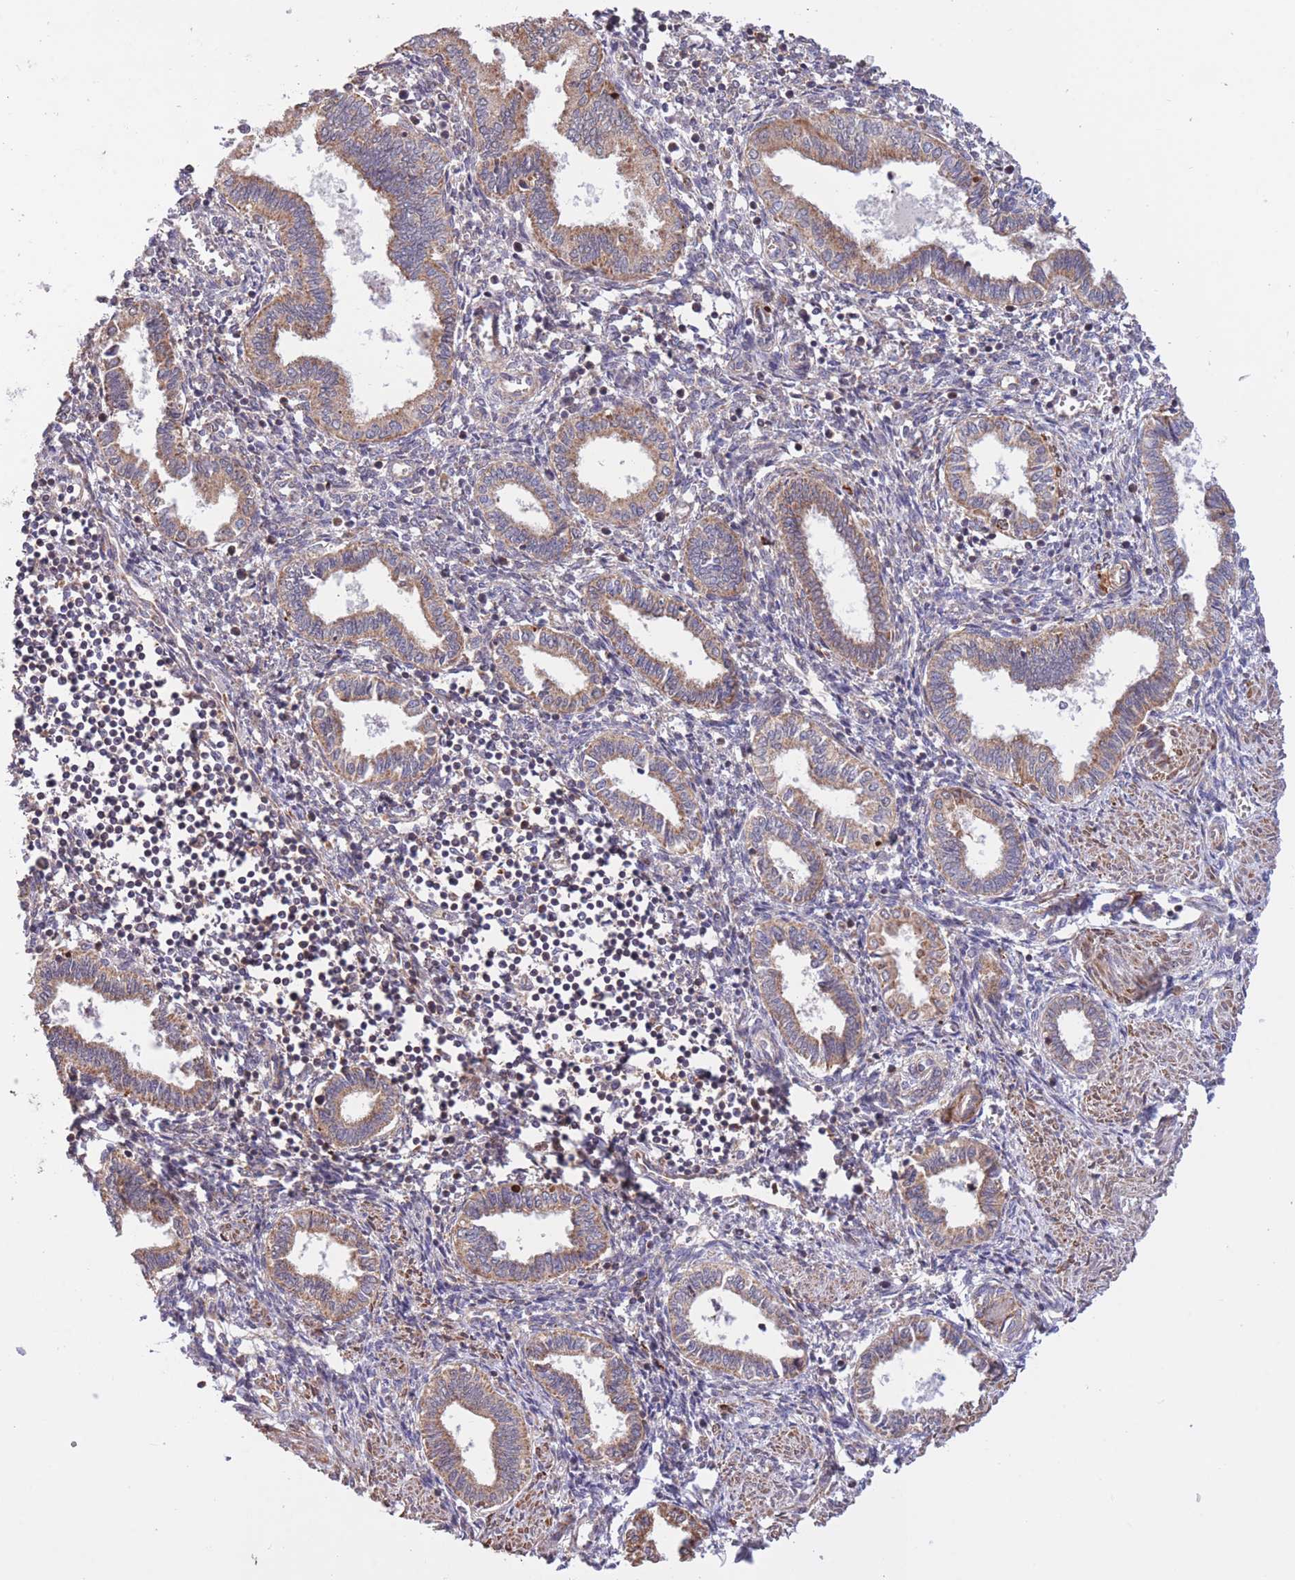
{"staining": {"intensity": "moderate", "quantity": "<25%", "location": "cytoplasmic/membranous"}, "tissue": "endometrium", "cell_type": "Cells in endometrial stroma", "image_type": "normal", "snomed": [{"axis": "morphology", "description": "Normal tissue, NOS"}, {"axis": "topography", "description": "Endometrium"}], "caption": "A low amount of moderate cytoplasmic/membranous staining is appreciated in about <25% of cells in endometrial stroma in normal endometrium. The protein of interest is stained brown, and the nuclei are stained in blue (DAB (3,3'-diaminobenzidine) IHC with brightfield microscopy, high magnification).", "gene": "ATP13A2", "patient": {"sex": "female", "age": 37}}